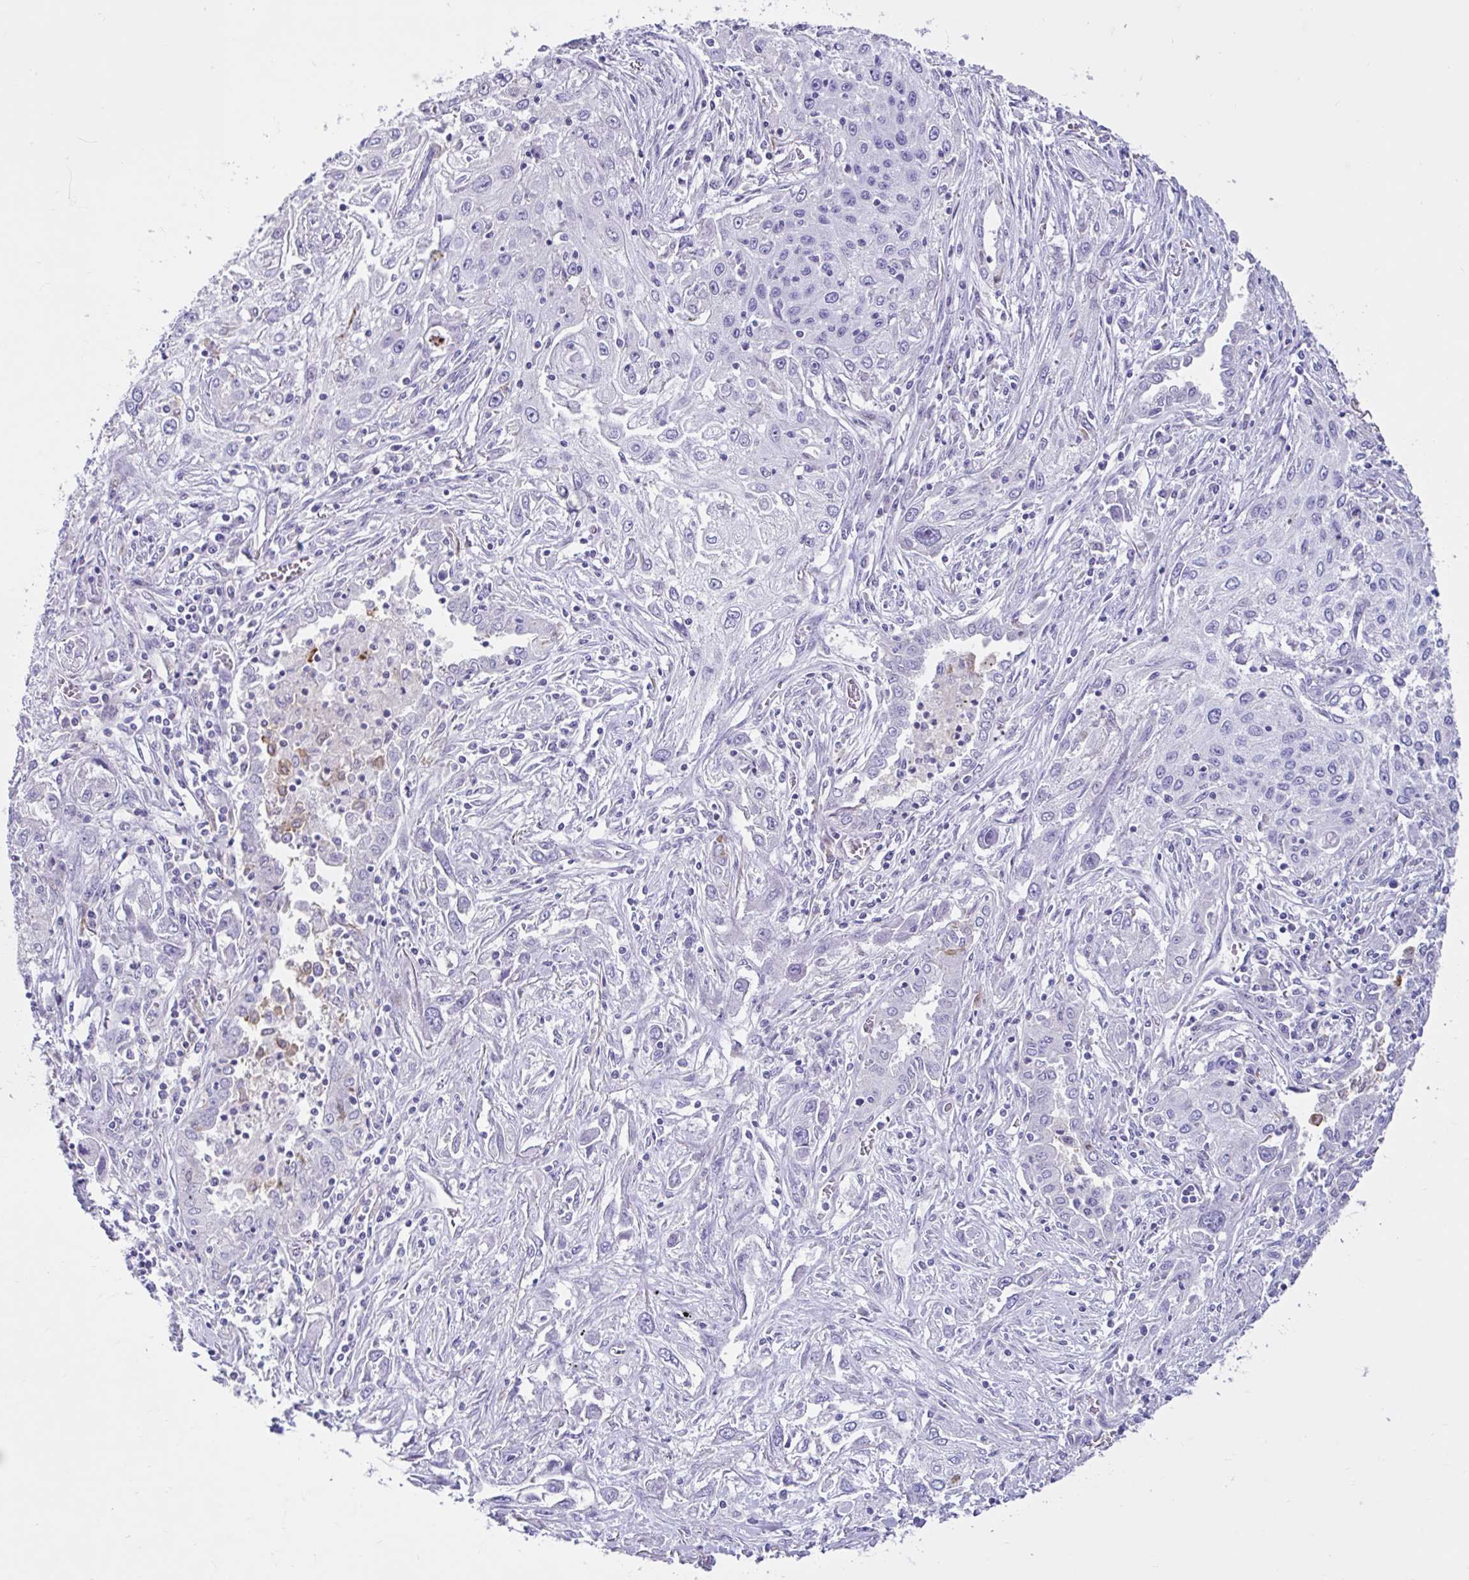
{"staining": {"intensity": "negative", "quantity": "none", "location": "none"}, "tissue": "lung cancer", "cell_type": "Tumor cells", "image_type": "cancer", "snomed": [{"axis": "morphology", "description": "Squamous cell carcinoma, NOS"}, {"axis": "topography", "description": "Lung"}], "caption": "Human lung squamous cell carcinoma stained for a protein using immunohistochemistry displays no staining in tumor cells.", "gene": "NHLH2", "patient": {"sex": "female", "age": 69}}